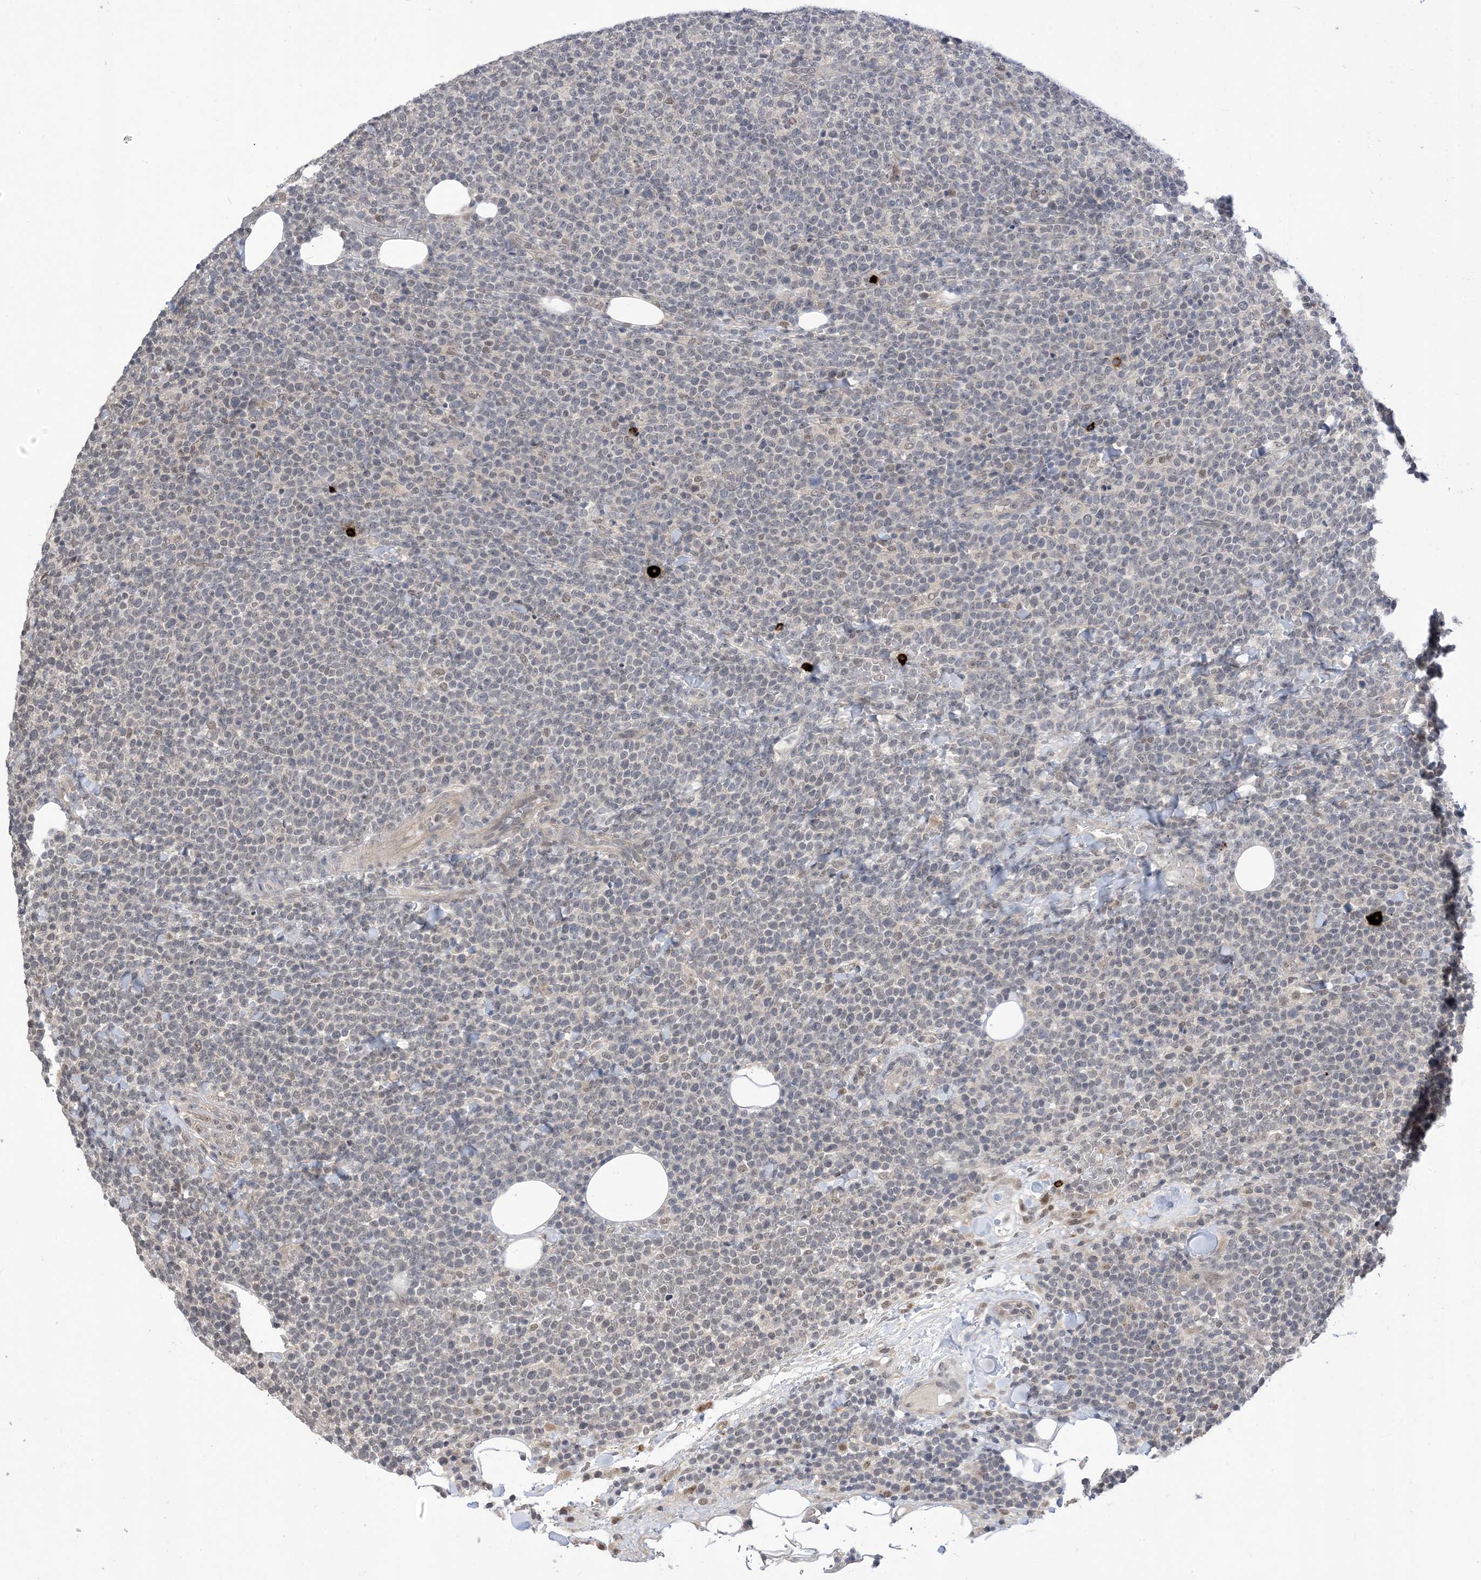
{"staining": {"intensity": "negative", "quantity": "none", "location": "none"}, "tissue": "lymphoma", "cell_type": "Tumor cells", "image_type": "cancer", "snomed": [{"axis": "morphology", "description": "Malignant lymphoma, non-Hodgkin's type, High grade"}, {"axis": "topography", "description": "Lymph node"}], "caption": "The immunohistochemistry (IHC) micrograph has no significant positivity in tumor cells of high-grade malignant lymphoma, non-Hodgkin's type tissue.", "gene": "RANBP9", "patient": {"sex": "male", "age": 61}}